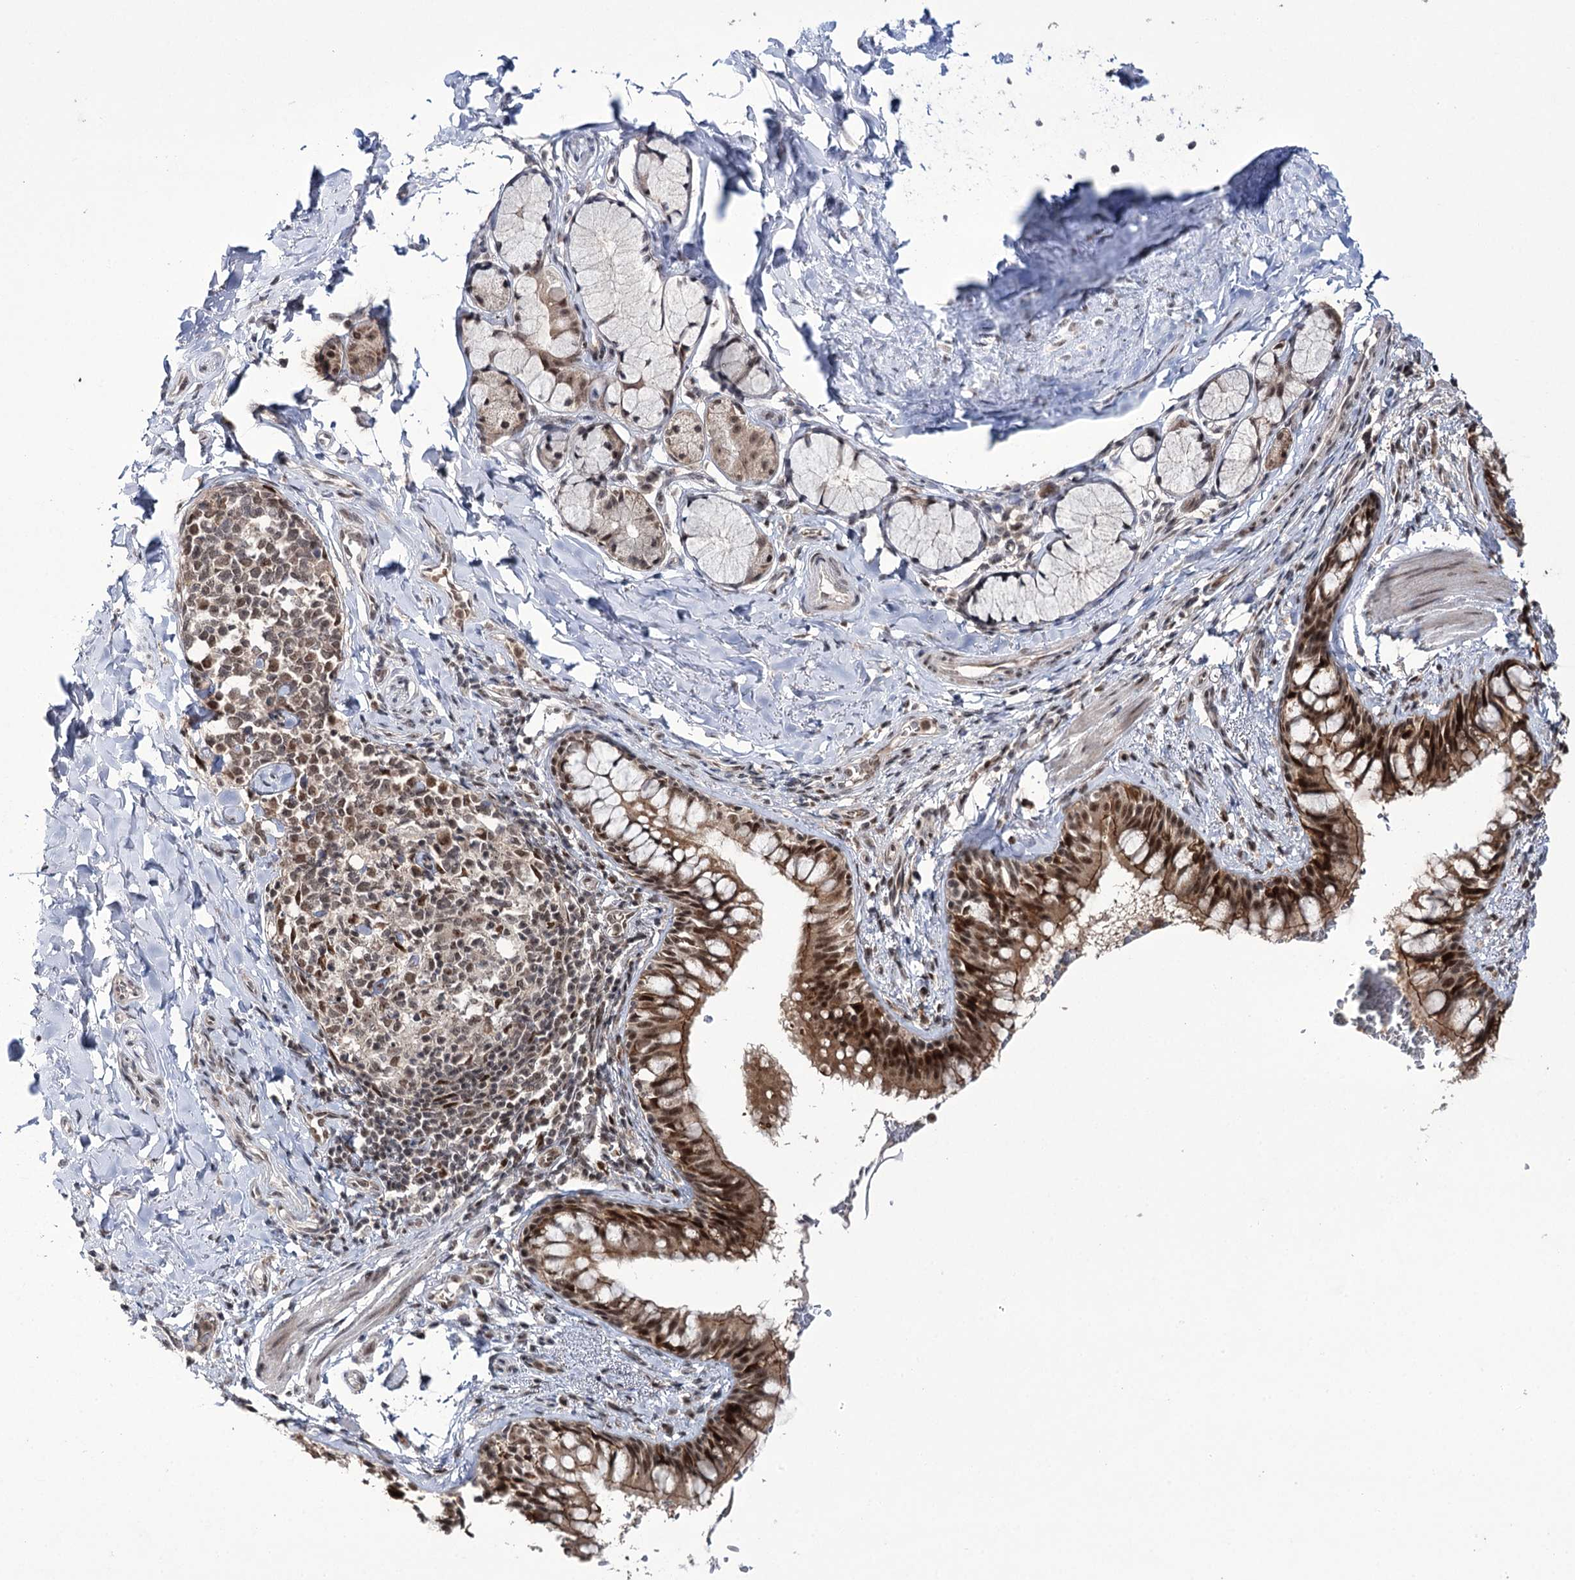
{"staining": {"intensity": "strong", "quantity": ">75%", "location": "cytoplasmic/membranous,nuclear"}, "tissue": "bronchus", "cell_type": "Respiratory epithelial cells", "image_type": "normal", "snomed": [{"axis": "morphology", "description": "Normal tissue, NOS"}, {"axis": "topography", "description": "Cartilage tissue"}, {"axis": "topography", "description": "Bronchus"}], "caption": "Immunohistochemical staining of unremarkable human bronchus demonstrates strong cytoplasmic/membranous,nuclear protein staining in about >75% of respiratory epithelial cells.", "gene": "ERCC3", "patient": {"sex": "female", "age": 36}}